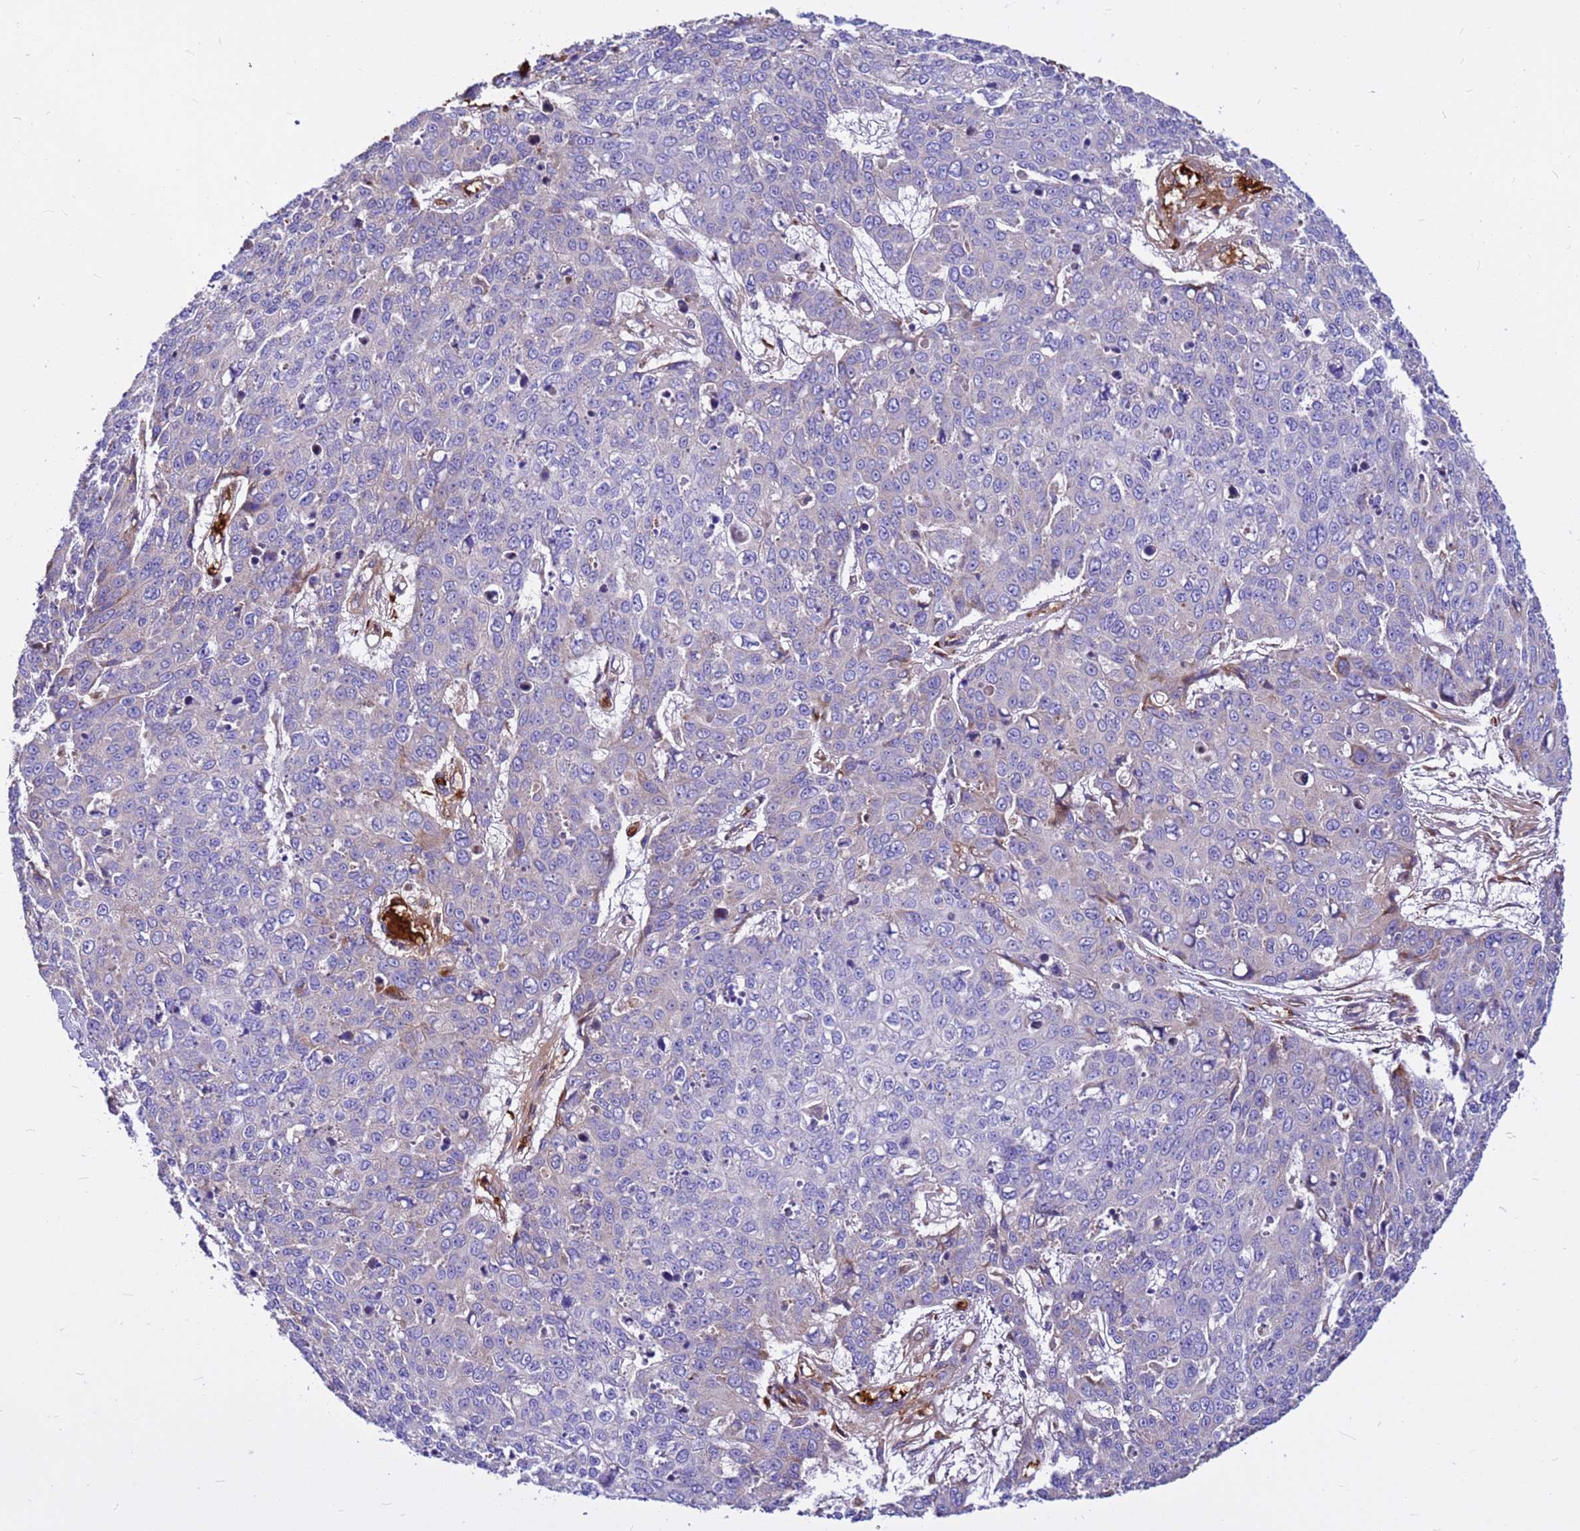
{"staining": {"intensity": "moderate", "quantity": "<25%", "location": "cytoplasmic/membranous"}, "tissue": "skin cancer", "cell_type": "Tumor cells", "image_type": "cancer", "snomed": [{"axis": "morphology", "description": "Normal tissue, NOS"}, {"axis": "morphology", "description": "Squamous cell carcinoma, NOS"}, {"axis": "topography", "description": "Skin"}], "caption": "A brown stain highlights moderate cytoplasmic/membranous positivity of a protein in human skin cancer tumor cells.", "gene": "ZNF669", "patient": {"sex": "male", "age": 72}}